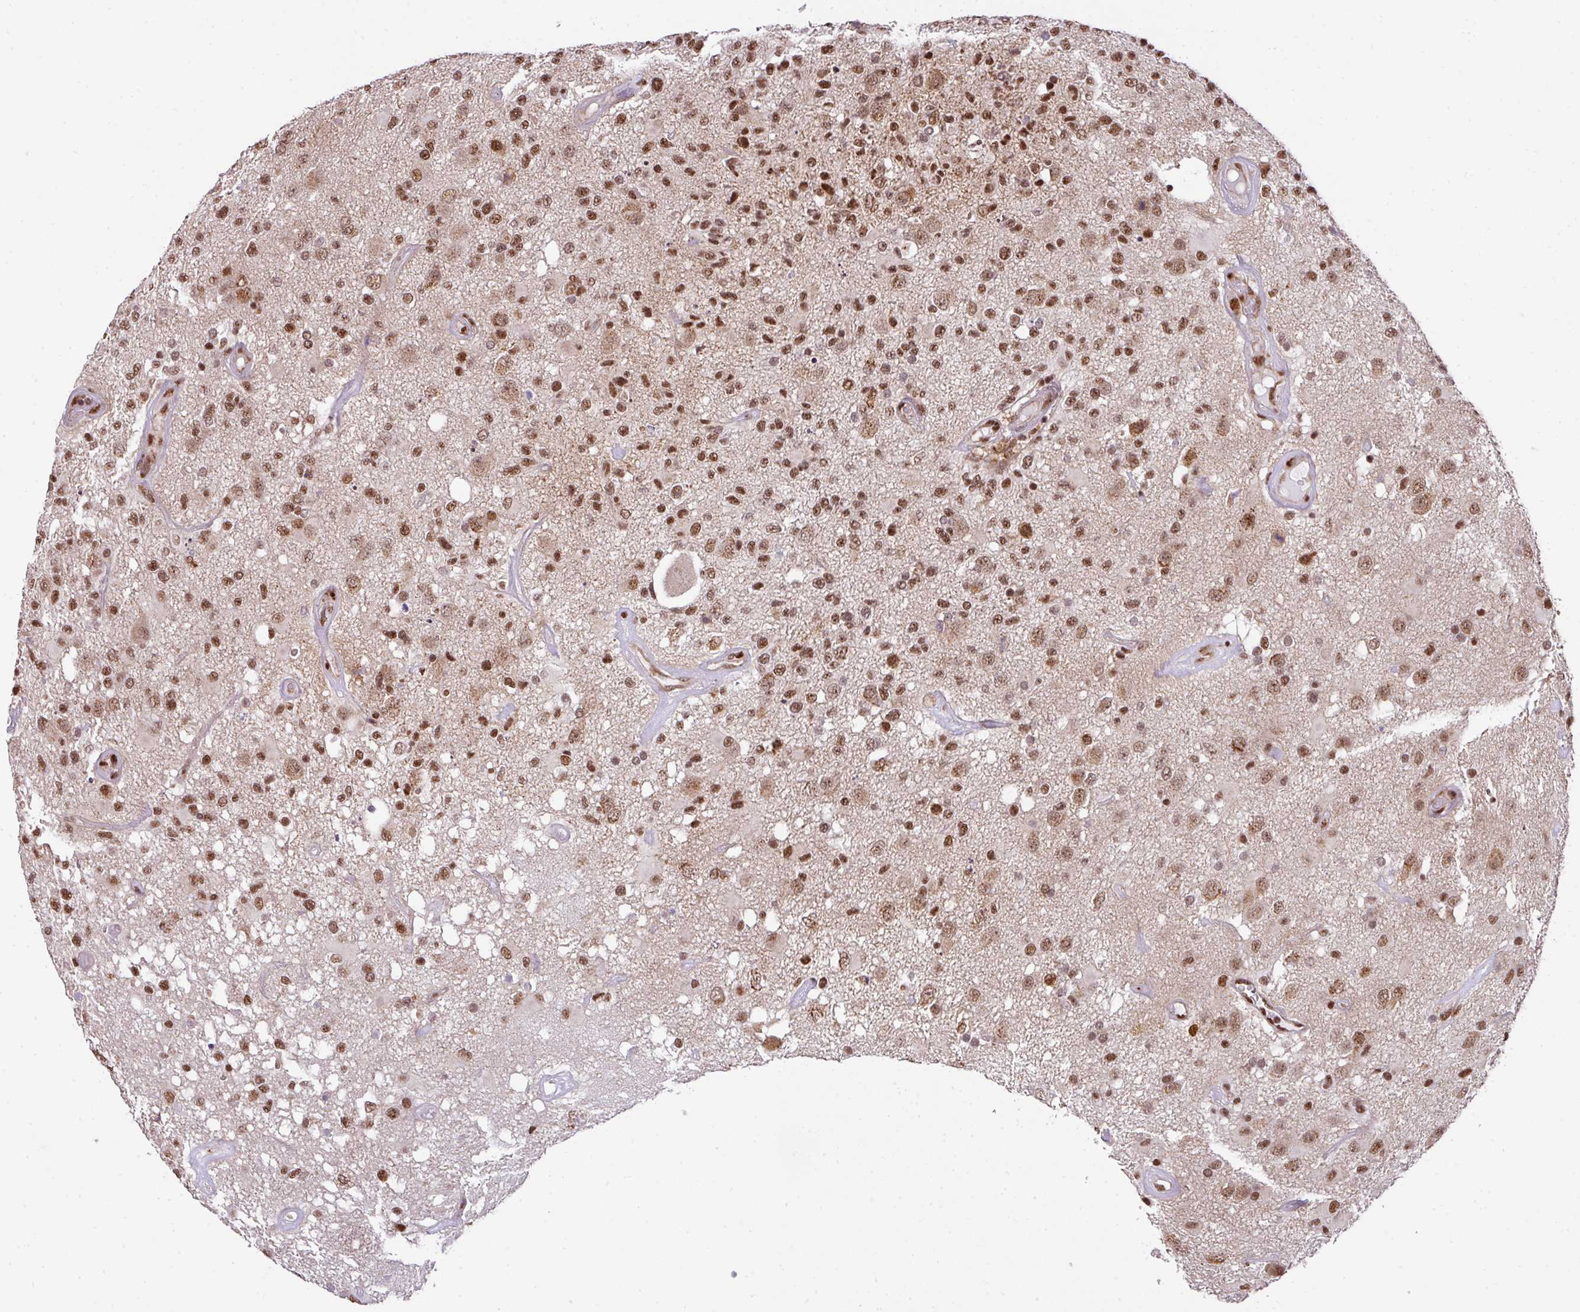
{"staining": {"intensity": "moderate", "quantity": ">75%", "location": "nuclear"}, "tissue": "glioma", "cell_type": "Tumor cells", "image_type": "cancer", "snomed": [{"axis": "morphology", "description": "Glioma, malignant, High grade"}, {"axis": "morphology", "description": "Glioblastoma, NOS"}, {"axis": "topography", "description": "Brain"}], "caption": "Tumor cells exhibit medium levels of moderate nuclear staining in about >75% of cells in human glioblastoma. (DAB = brown stain, brightfield microscopy at high magnification).", "gene": "PLK1", "patient": {"sex": "male", "age": 60}}